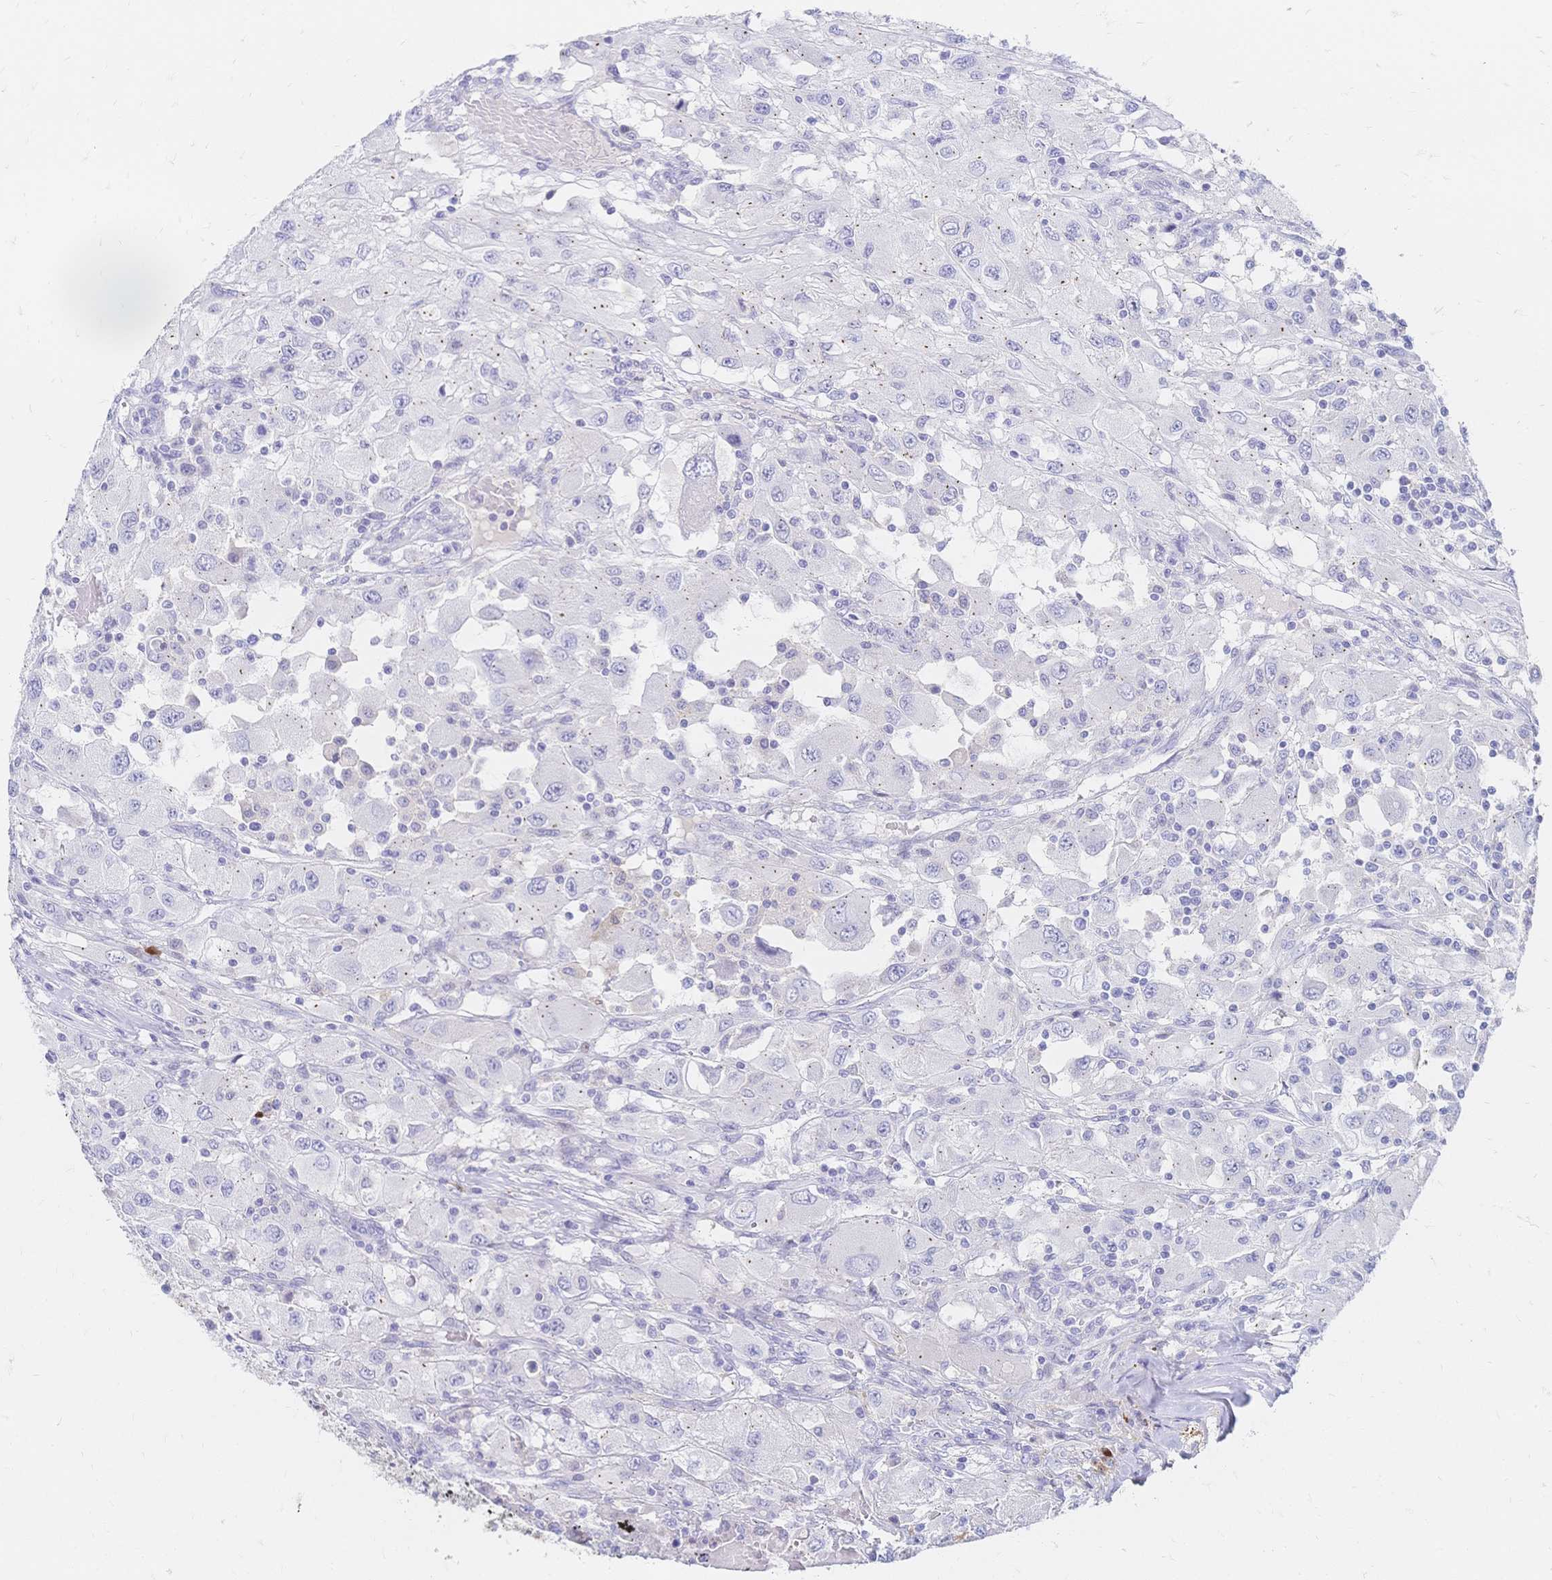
{"staining": {"intensity": "negative", "quantity": "none", "location": "none"}, "tissue": "renal cancer", "cell_type": "Tumor cells", "image_type": "cancer", "snomed": [{"axis": "morphology", "description": "Adenocarcinoma, NOS"}, {"axis": "topography", "description": "Kidney"}], "caption": "The photomicrograph displays no significant positivity in tumor cells of renal cancer.", "gene": "PSORS1C2", "patient": {"sex": "female", "age": 67}}